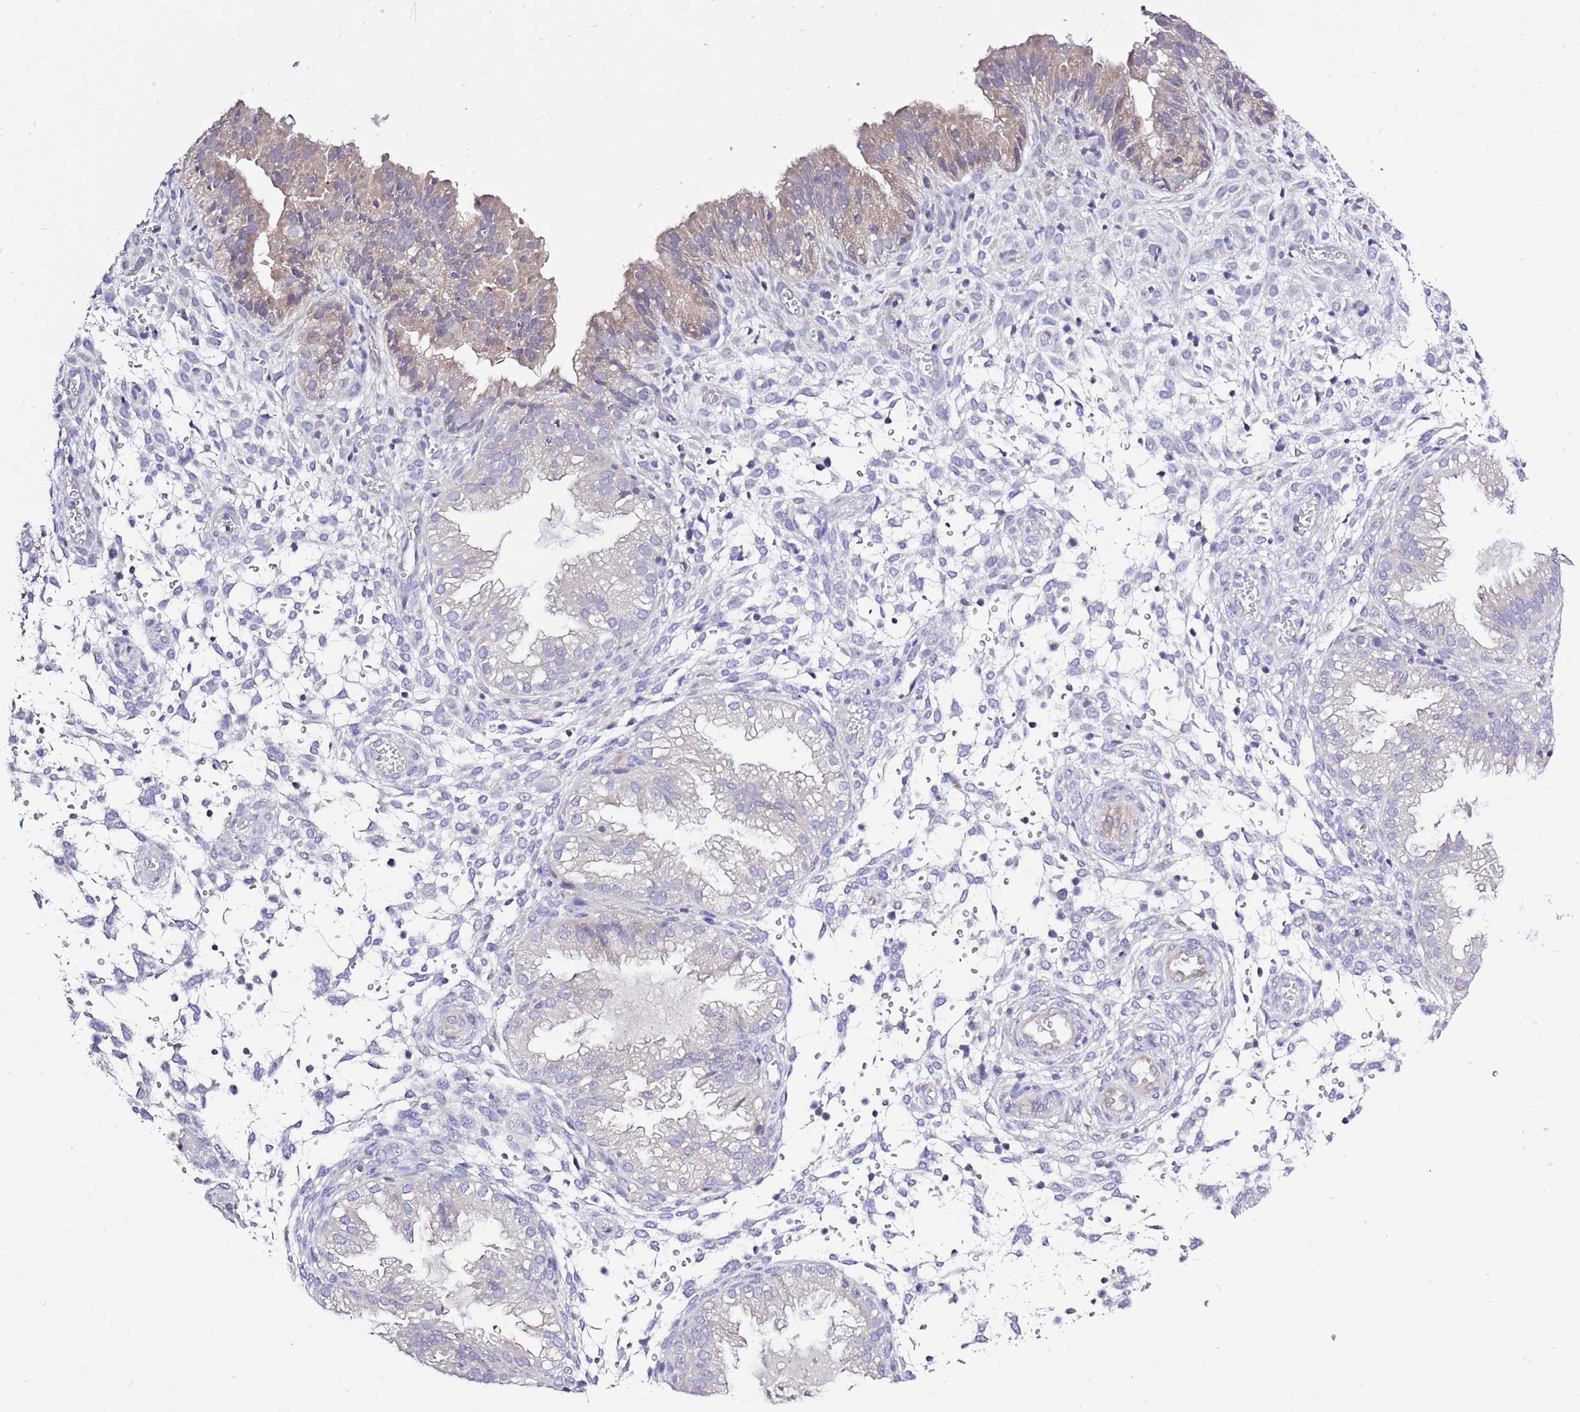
{"staining": {"intensity": "negative", "quantity": "none", "location": "none"}, "tissue": "endometrium", "cell_type": "Cells in endometrial stroma", "image_type": "normal", "snomed": [{"axis": "morphology", "description": "Normal tissue, NOS"}, {"axis": "topography", "description": "Endometrium"}], "caption": "Protein analysis of benign endometrium displays no significant positivity in cells in endometrial stroma. (Brightfield microscopy of DAB immunohistochemistry at high magnification).", "gene": "GLCE", "patient": {"sex": "female", "age": 33}}